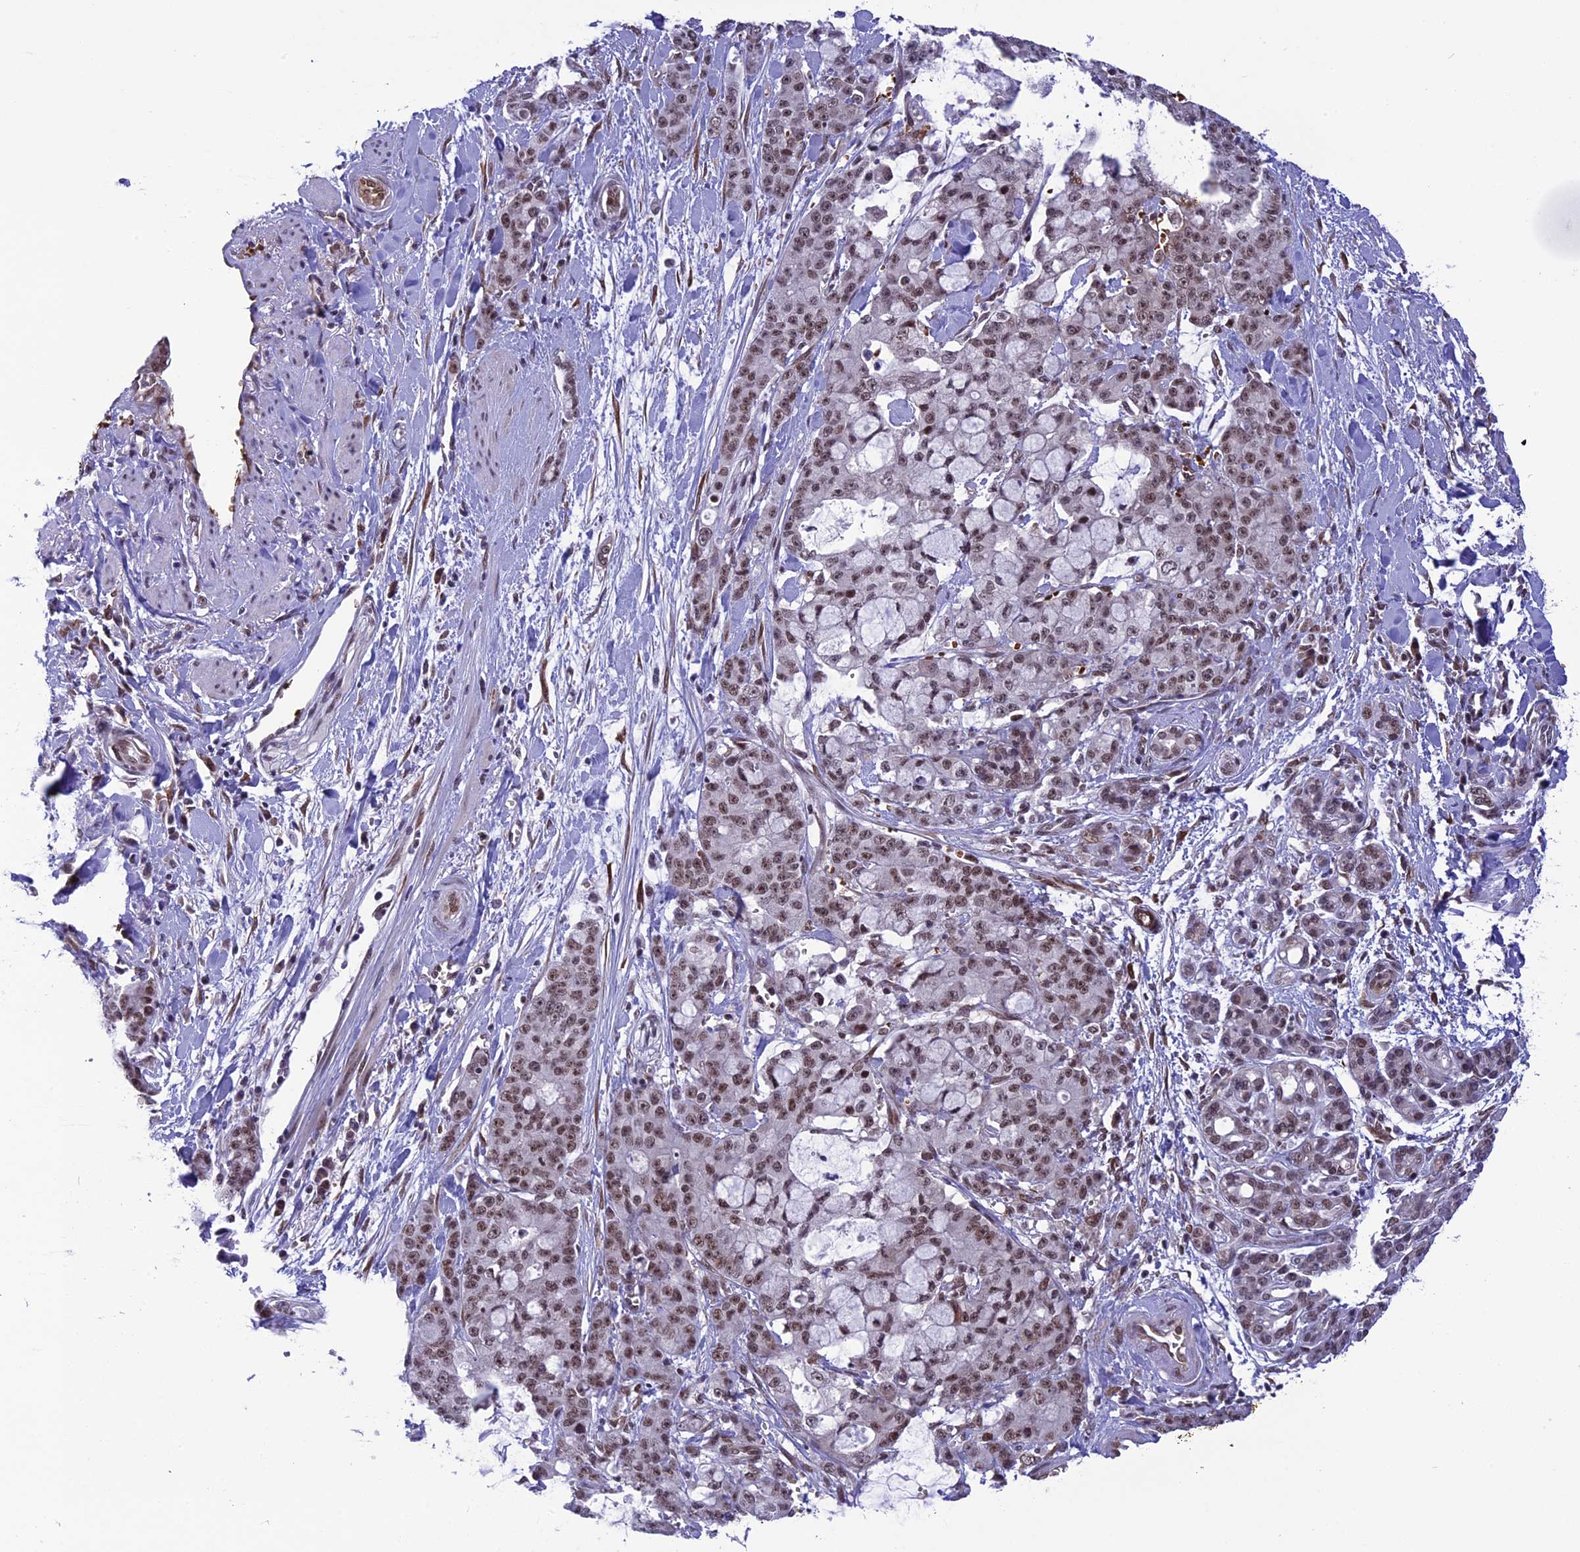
{"staining": {"intensity": "weak", "quantity": ">75%", "location": "nuclear"}, "tissue": "pancreatic cancer", "cell_type": "Tumor cells", "image_type": "cancer", "snomed": [{"axis": "morphology", "description": "Adenocarcinoma, NOS"}, {"axis": "topography", "description": "Pancreas"}], "caption": "High-magnification brightfield microscopy of pancreatic cancer (adenocarcinoma) stained with DAB (brown) and counterstained with hematoxylin (blue). tumor cells exhibit weak nuclear expression is present in about>75% of cells. The protein is shown in brown color, while the nuclei are stained blue.", "gene": "MPHOSPH8", "patient": {"sex": "female", "age": 73}}